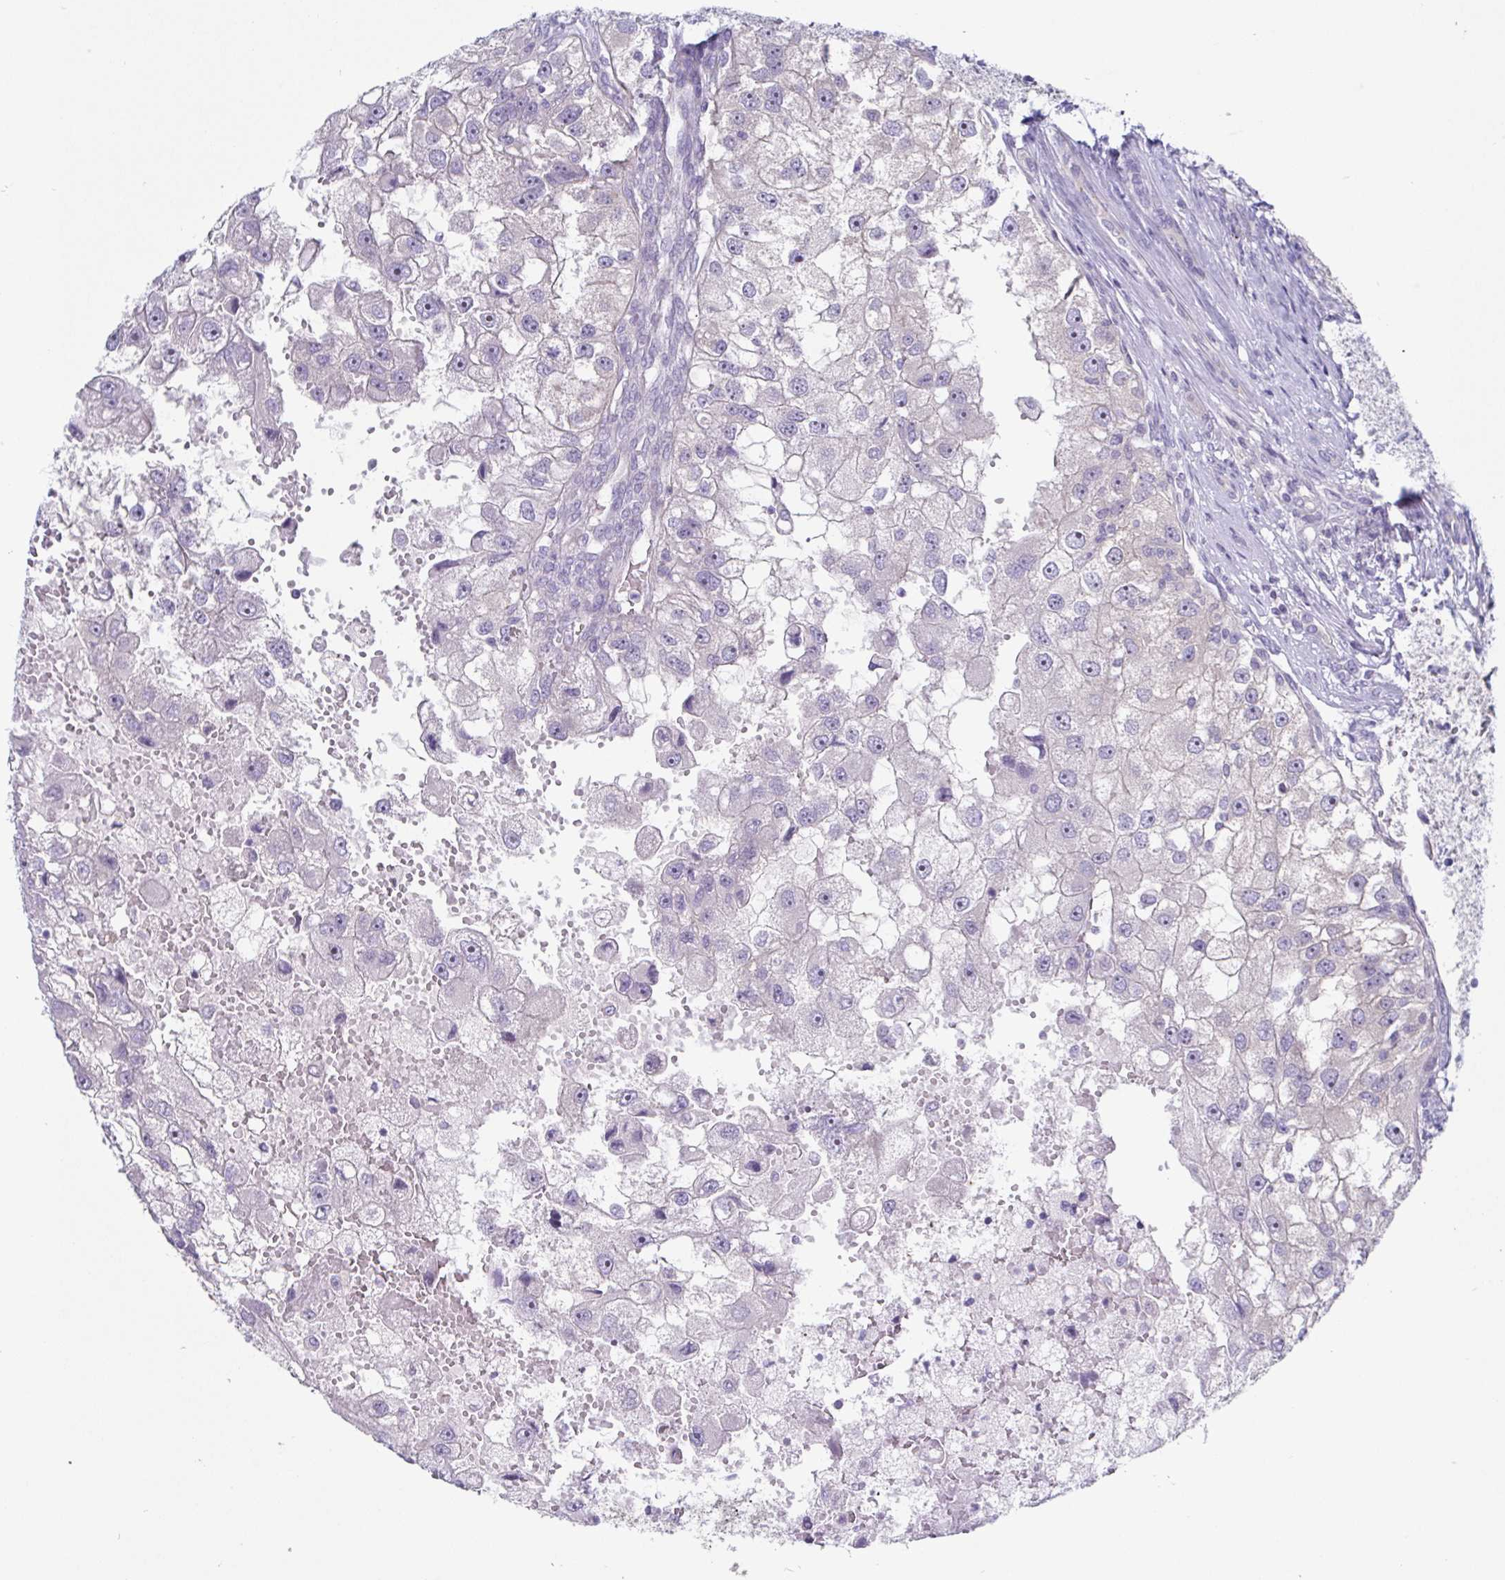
{"staining": {"intensity": "negative", "quantity": "none", "location": "none"}, "tissue": "renal cancer", "cell_type": "Tumor cells", "image_type": "cancer", "snomed": [{"axis": "morphology", "description": "Adenocarcinoma, NOS"}, {"axis": "topography", "description": "Kidney"}], "caption": "Immunohistochemistry of renal adenocarcinoma shows no staining in tumor cells.", "gene": "HTR2A", "patient": {"sex": "male", "age": 63}}